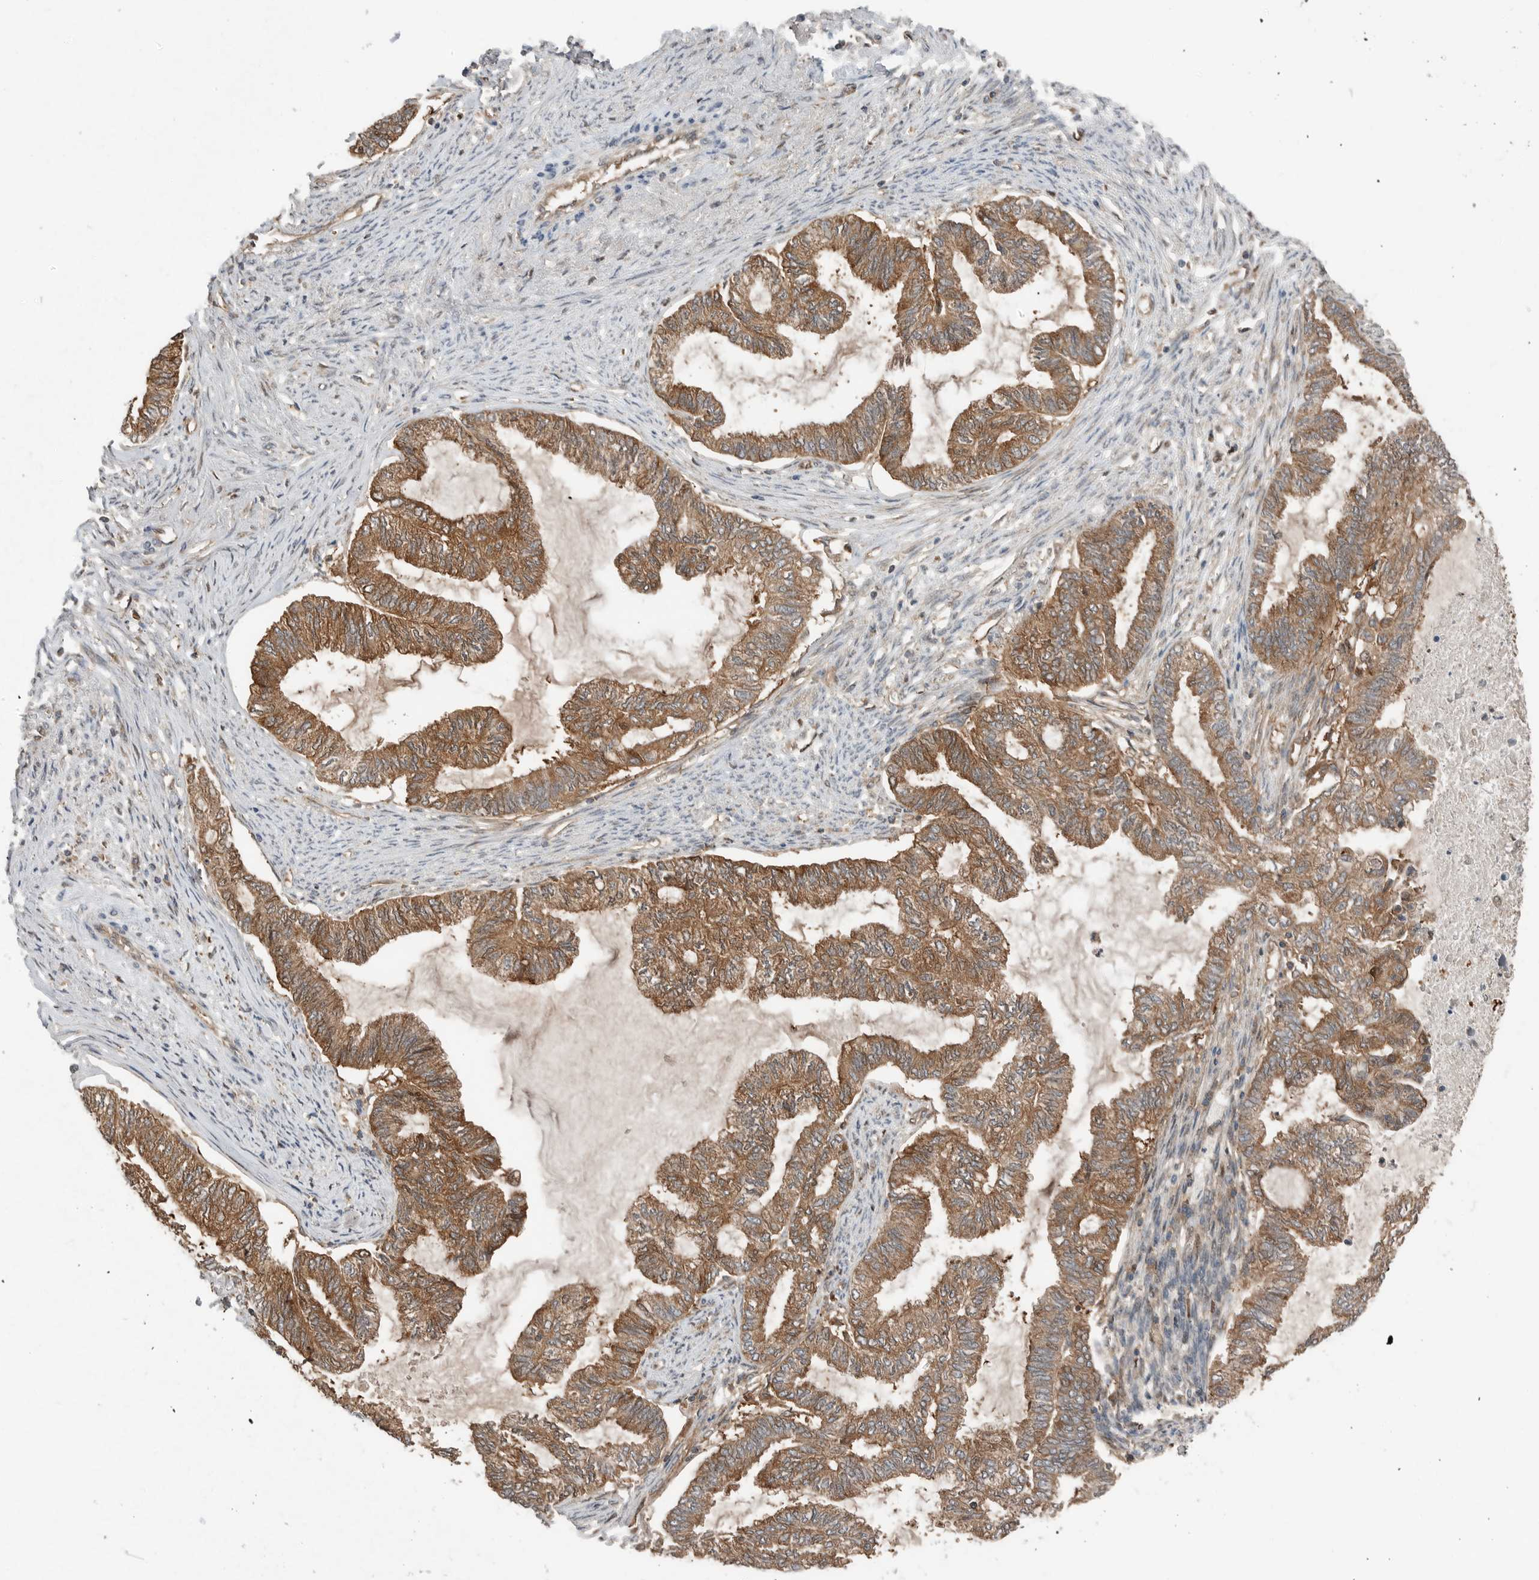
{"staining": {"intensity": "strong", "quantity": ">75%", "location": "cytoplasmic/membranous"}, "tissue": "endometrial cancer", "cell_type": "Tumor cells", "image_type": "cancer", "snomed": [{"axis": "morphology", "description": "Adenocarcinoma, NOS"}, {"axis": "topography", "description": "Endometrium"}], "caption": "Endometrial cancer stained with a protein marker demonstrates strong staining in tumor cells.", "gene": "XPNPEP1", "patient": {"sex": "female", "age": 86}}